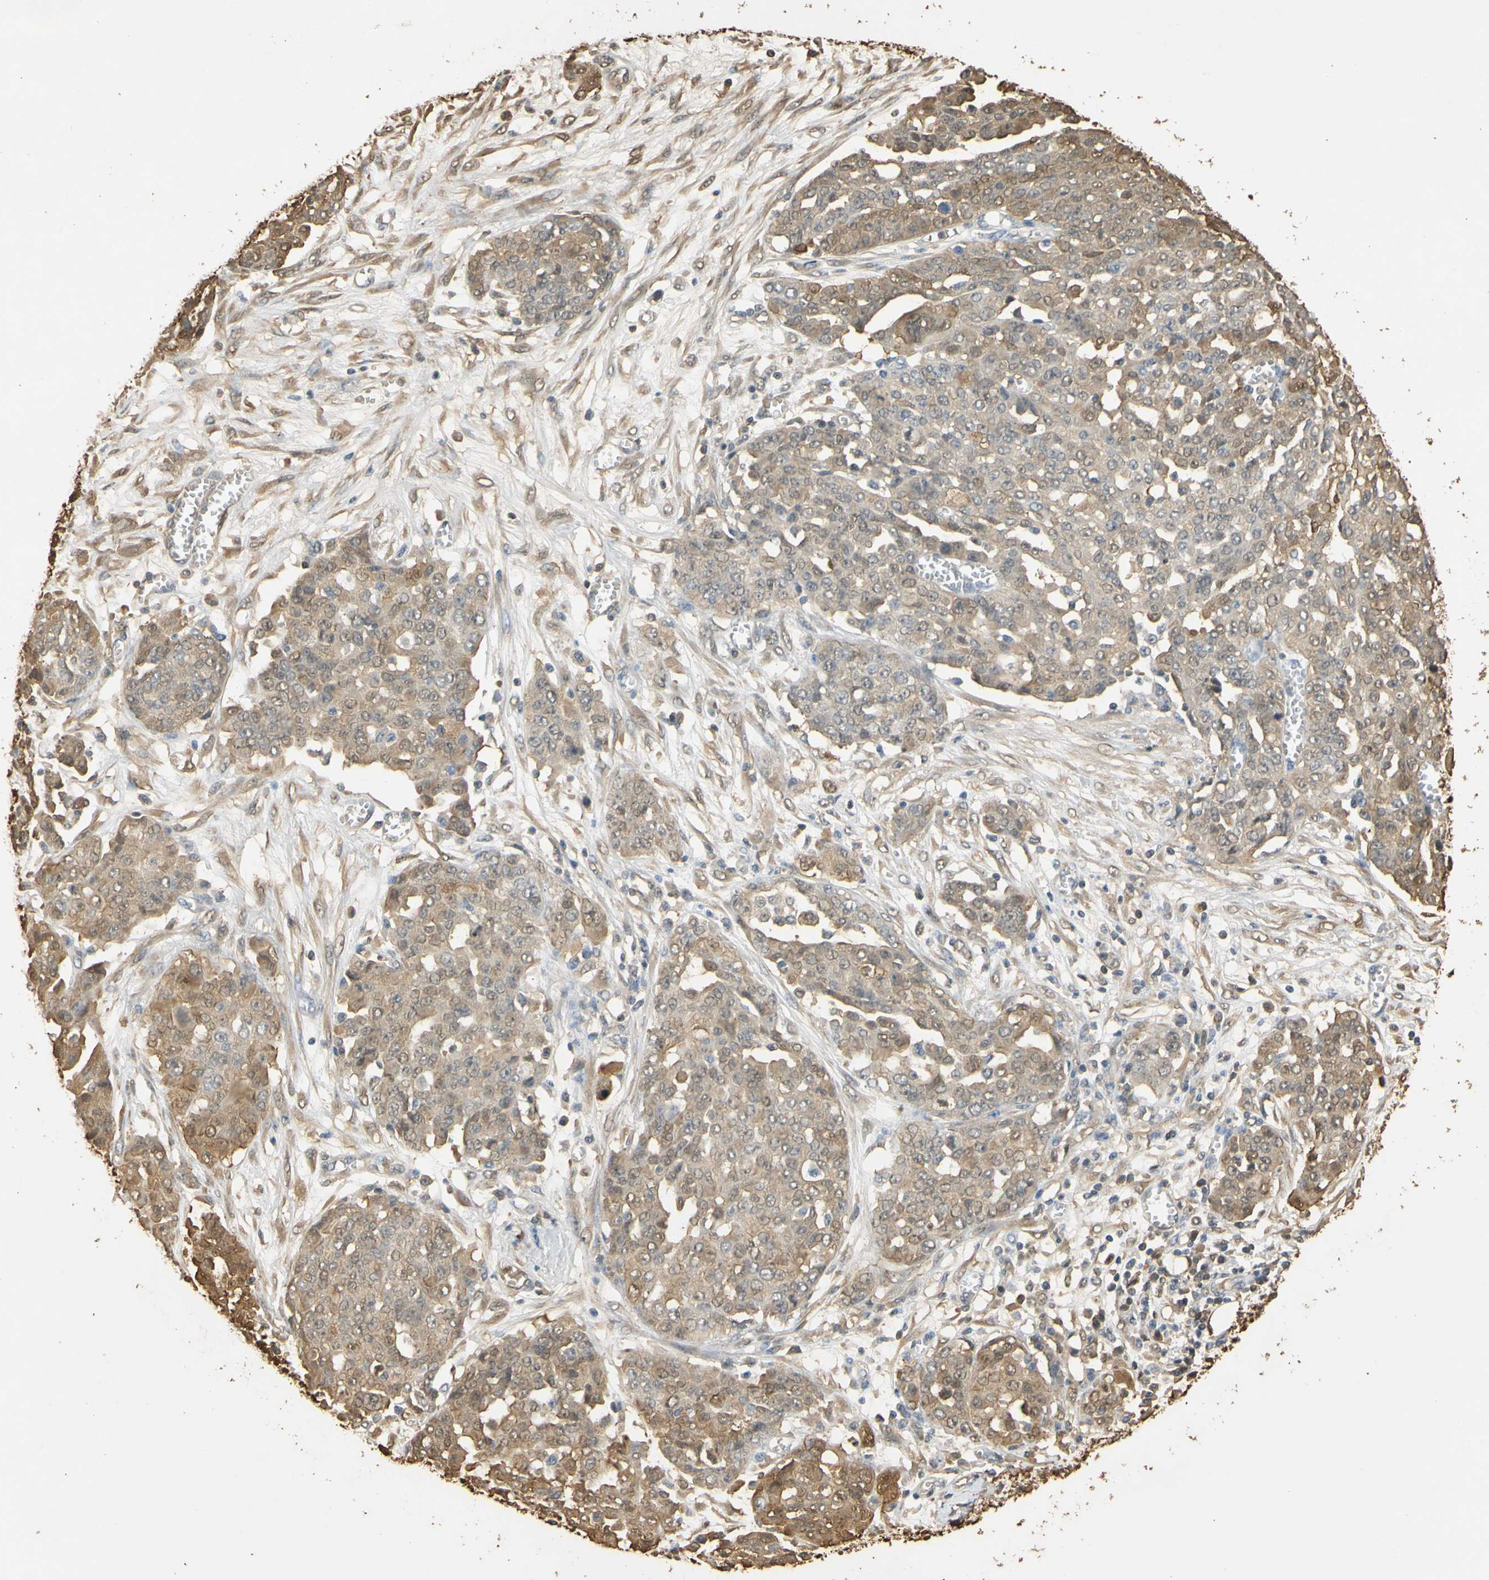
{"staining": {"intensity": "moderate", "quantity": ">75%", "location": "cytoplasmic/membranous"}, "tissue": "ovarian cancer", "cell_type": "Tumor cells", "image_type": "cancer", "snomed": [{"axis": "morphology", "description": "Cystadenocarcinoma, serous, NOS"}, {"axis": "topography", "description": "Soft tissue"}, {"axis": "topography", "description": "Ovary"}], "caption": "IHC (DAB (3,3'-diaminobenzidine)) staining of human ovarian cancer (serous cystadenocarcinoma) demonstrates moderate cytoplasmic/membranous protein positivity in approximately >75% of tumor cells.", "gene": "S100A6", "patient": {"sex": "female", "age": 57}}